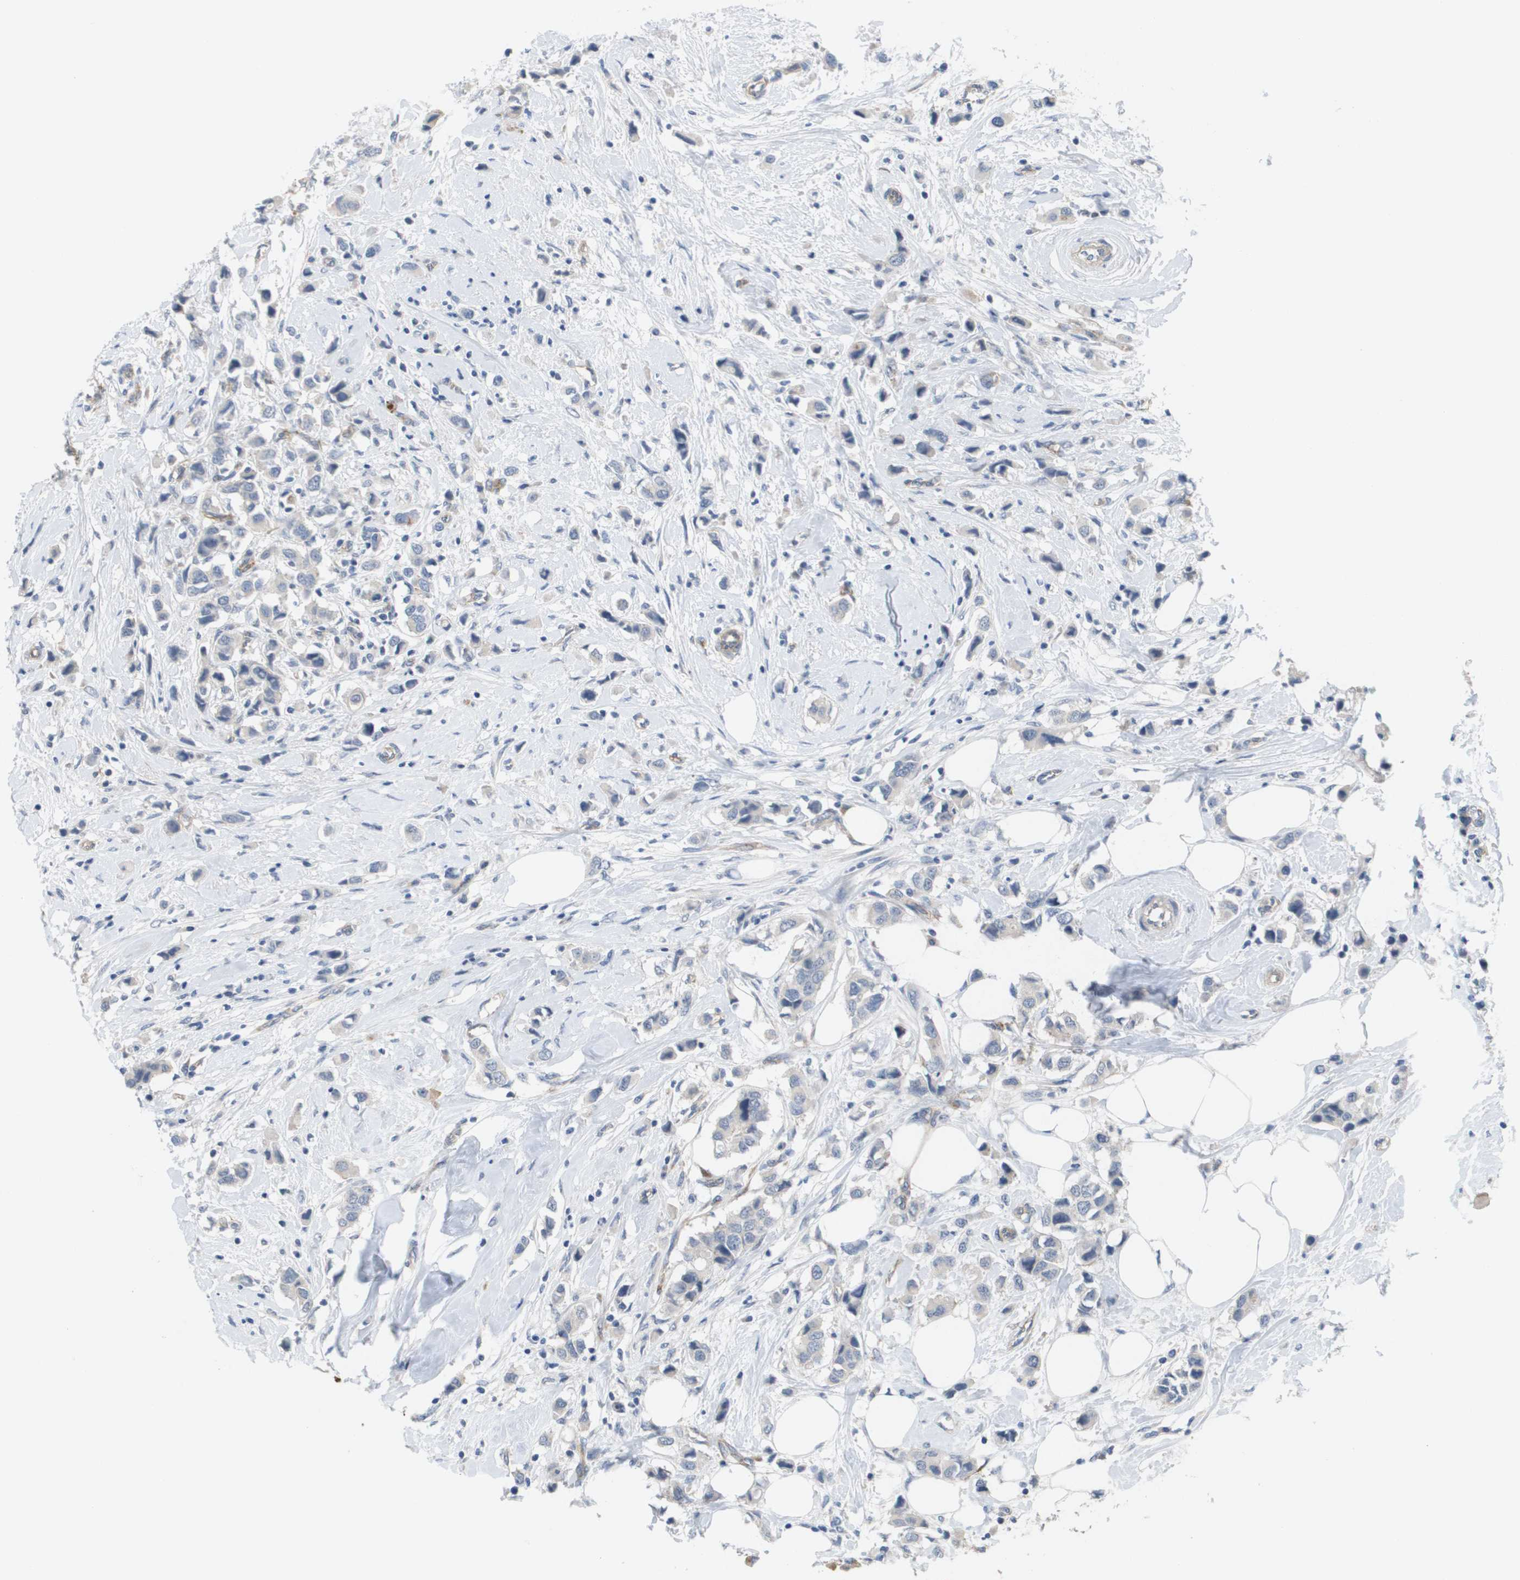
{"staining": {"intensity": "negative", "quantity": "none", "location": "none"}, "tissue": "breast cancer", "cell_type": "Tumor cells", "image_type": "cancer", "snomed": [{"axis": "morphology", "description": "Normal tissue, NOS"}, {"axis": "morphology", "description": "Duct carcinoma"}, {"axis": "topography", "description": "Breast"}], "caption": "A high-resolution micrograph shows immunohistochemistry staining of invasive ductal carcinoma (breast), which exhibits no significant staining in tumor cells.", "gene": "ANGPT2", "patient": {"sex": "female", "age": 50}}